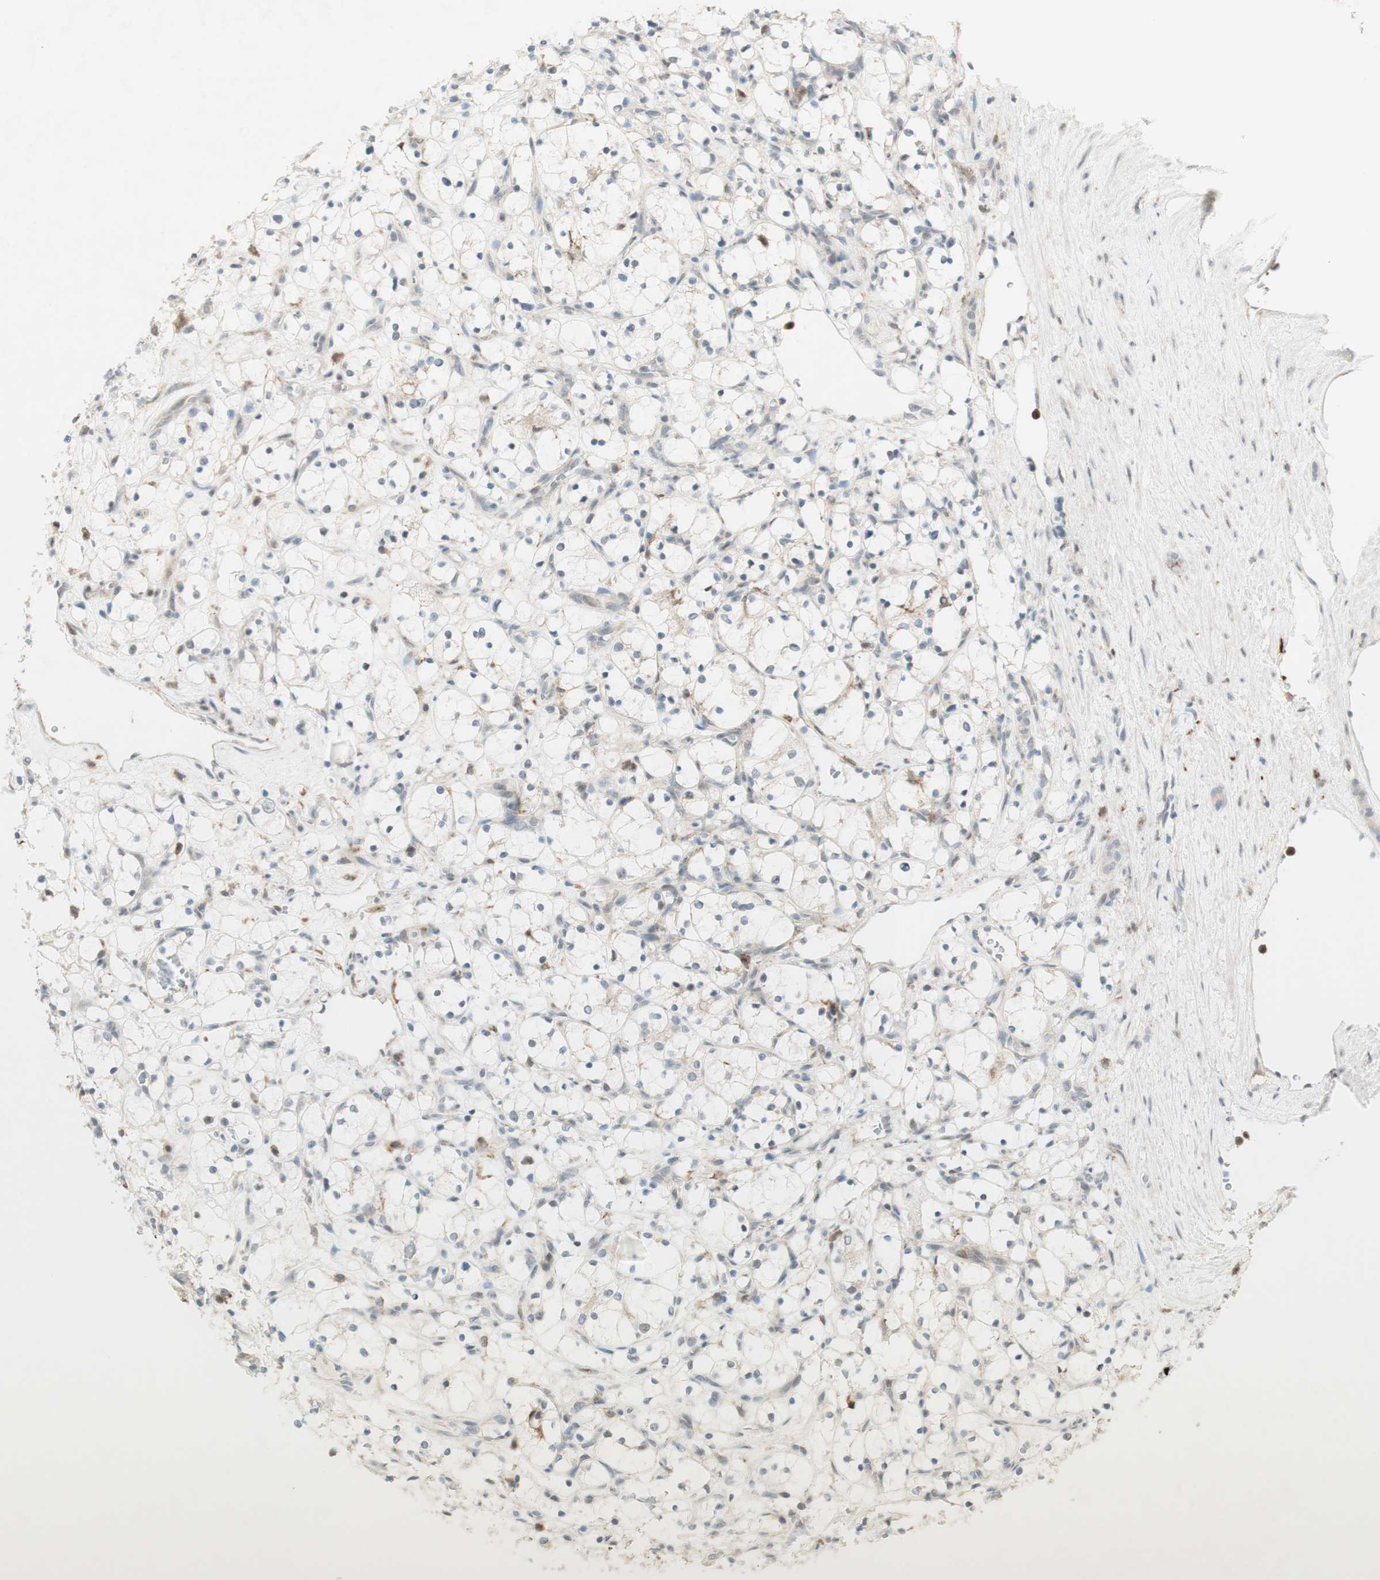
{"staining": {"intensity": "negative", "quantity": "none", "location": "none"}, "tissue": "renal cancer", "cell_type": "Tumor cells", "image_type": "cancer", "snomed": [{"axis": "morphology", "description": "Adenocarcinoma, NOS"}, {"axis": "topography", "description": "Kidney"}], "caption": "This is an immunohistochemistry (IHC) image of renal cancer (adenocarcinoma). There is no staining in tumor cells.", "gene": "GAPT", "patient": {"sex": "female", "age": 69}}